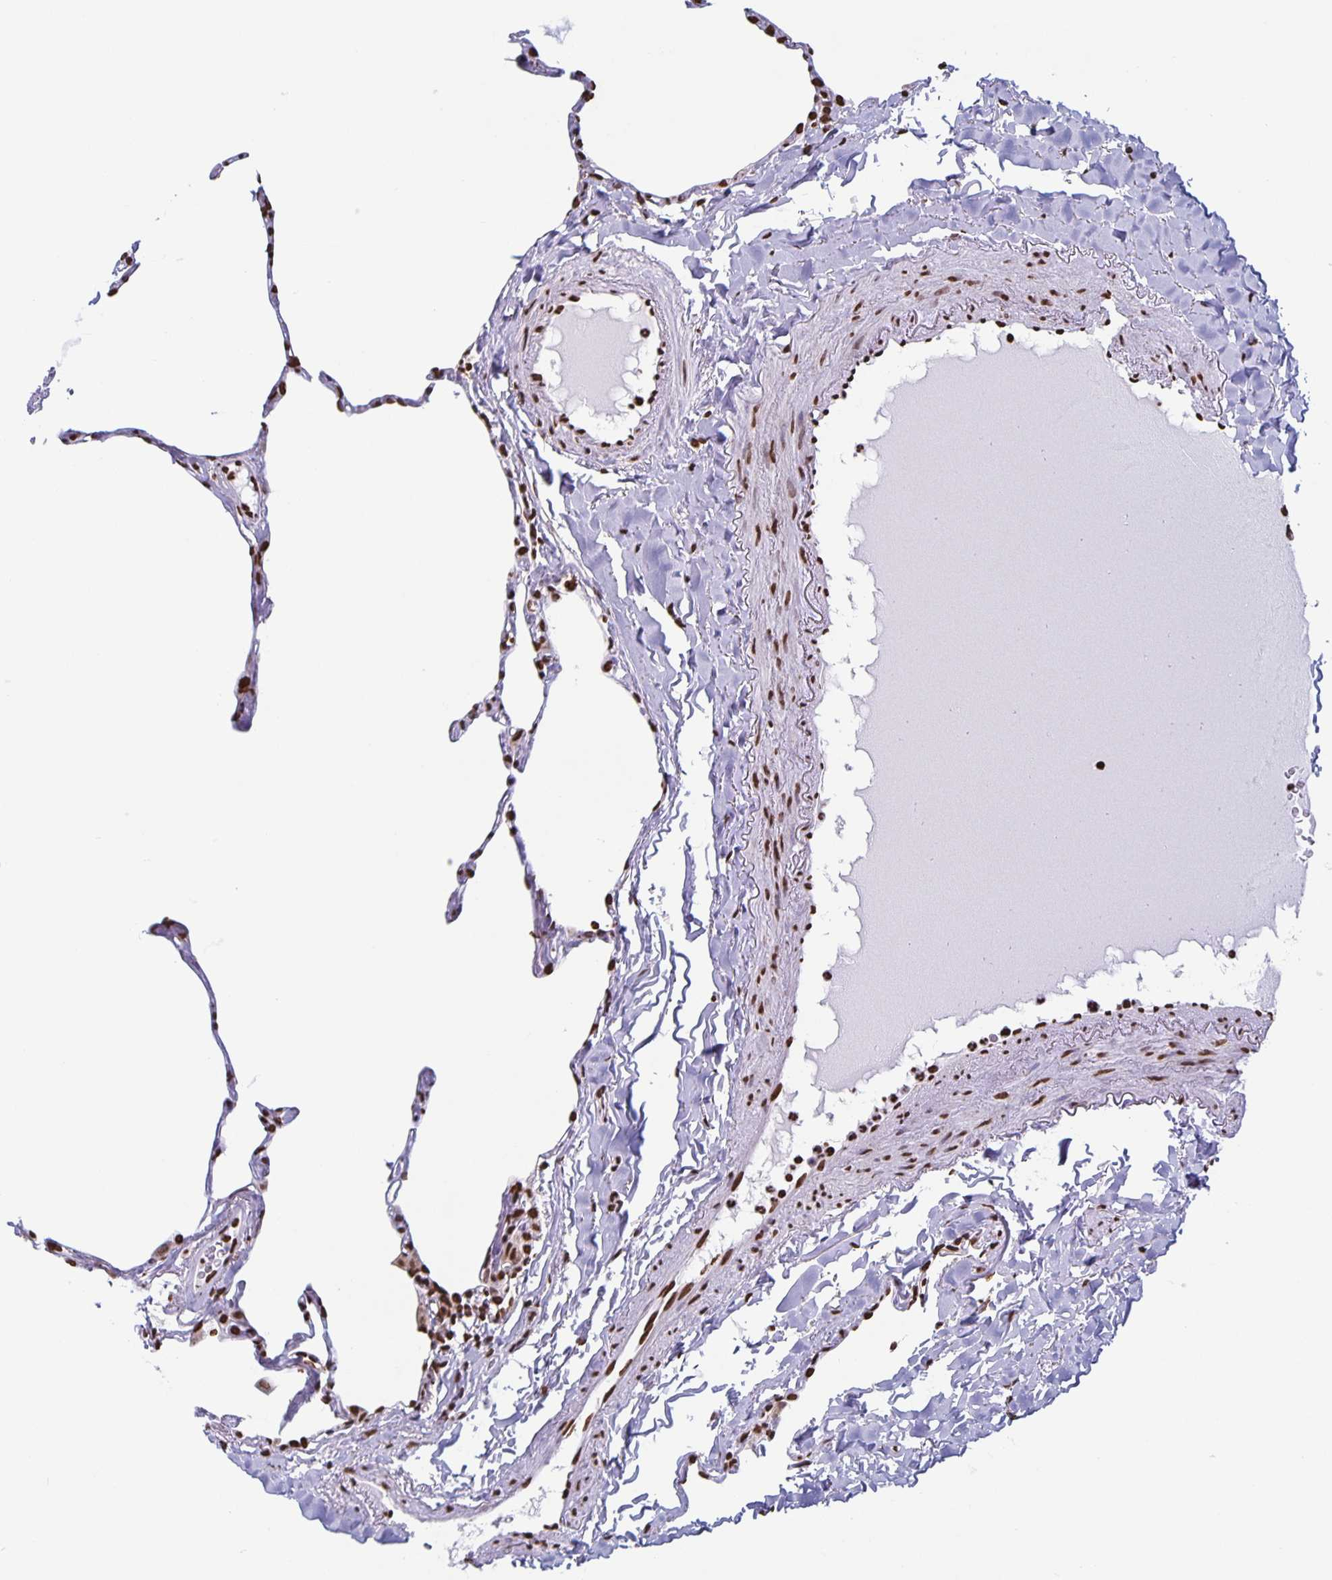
{"staining": {"intensity": "moderate", "quantity": "25%-75%", "location": "nuclear"}, "tissue": "lung", "cell_type": "Alveolar cells", "image_type": "normal", "snomed": [{"axis": "morphology", "description": "Normal tissue, NOS"}, {"axis": "topography", "description": "Lung"}], "caption": "Immunohistochemistry (DAB) staining of benign human lung shows moderate nuclear protein staining in approximately 25%-75% of alveolar cells.", "gene": "DUT", "patient": {"sex": "male", "age": 65}}